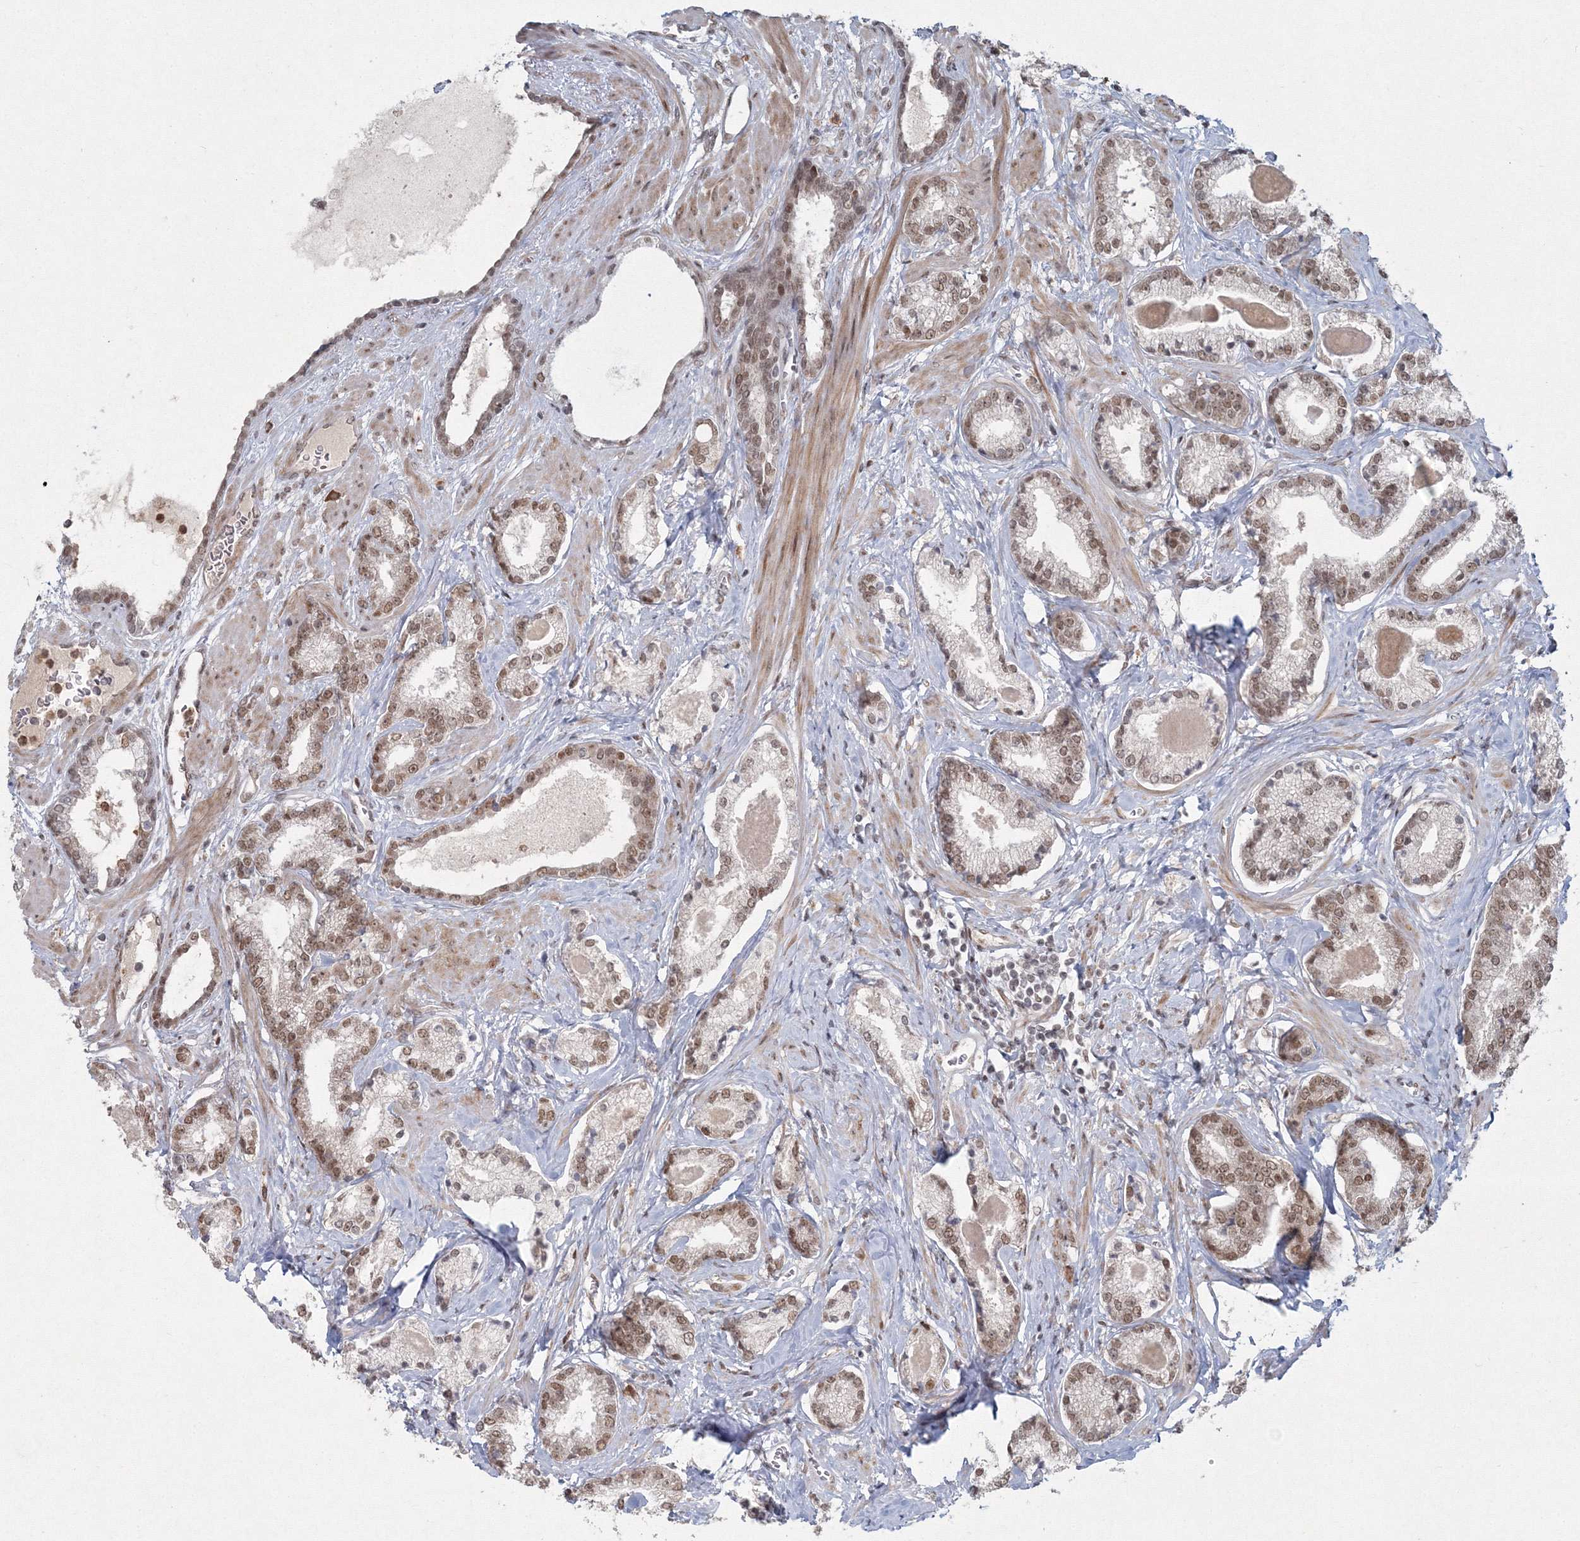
{"staining": {"intensity": "moderate", "quantity": ">75%", "location": "nuclear"}, "tissue": "prostate cancer", "cell_type": "Tumor cells", "image_type": "cancer", "snomed": [{"axis": "morphology", "description": "Adenocarcinoma, Low grade"}, {"axis": "topography", "description": "Prostate"}], "caption": "Protein analysis of prostate cancer (adenocarcinoma (low-grade)) tissue reveals moderate nuclear positivity in approximately >75% of tumor cells.", "gene": "C3orf33", "patient": {"sex": "male", "age": 70}}